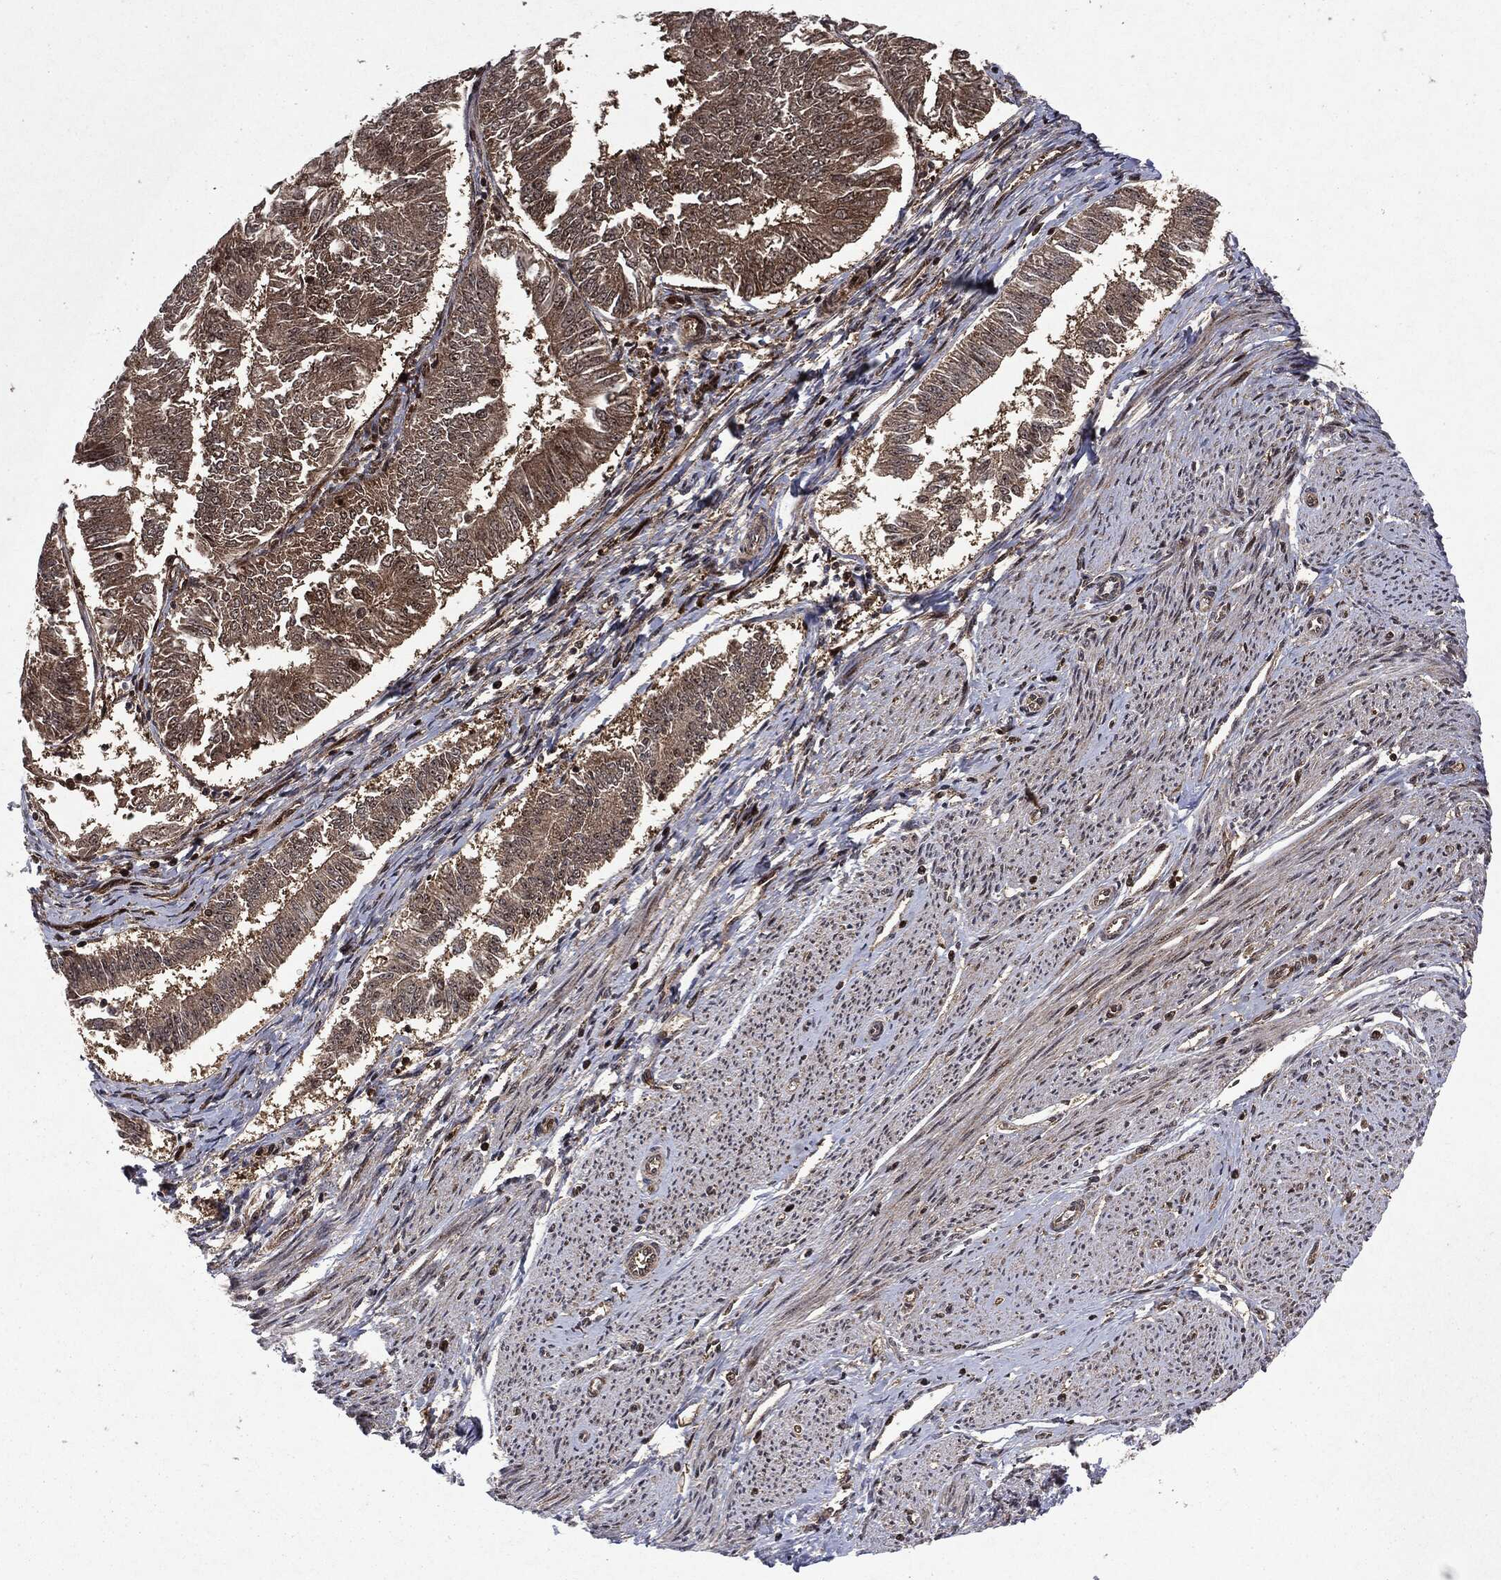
{"staining": {"intensity": "moderate", "quantity": ">75%", "location": "cytoplasmic/membranous"}, "tissue": "endometrial cancer", "cell_type": "Tumor cells", "image_type": "cancer", "snomed": [{"axis": "morphology", "description": "Adenocarcinoma, NOS"}, {"axis": "topography", "description": "Endometrium"}], "caption": "Immunohistochemical staining of human endometrial cancer (adenocarcinoma) demonstrates medium levels of moderate cytoplasmic/membranous staining in approximately >75% of tumor cells. (DAB IHC, brown staining for protein, blue staining for nuclei).", "gene": "OTUB1", "patient": {"sex": "female", "age": 58}}